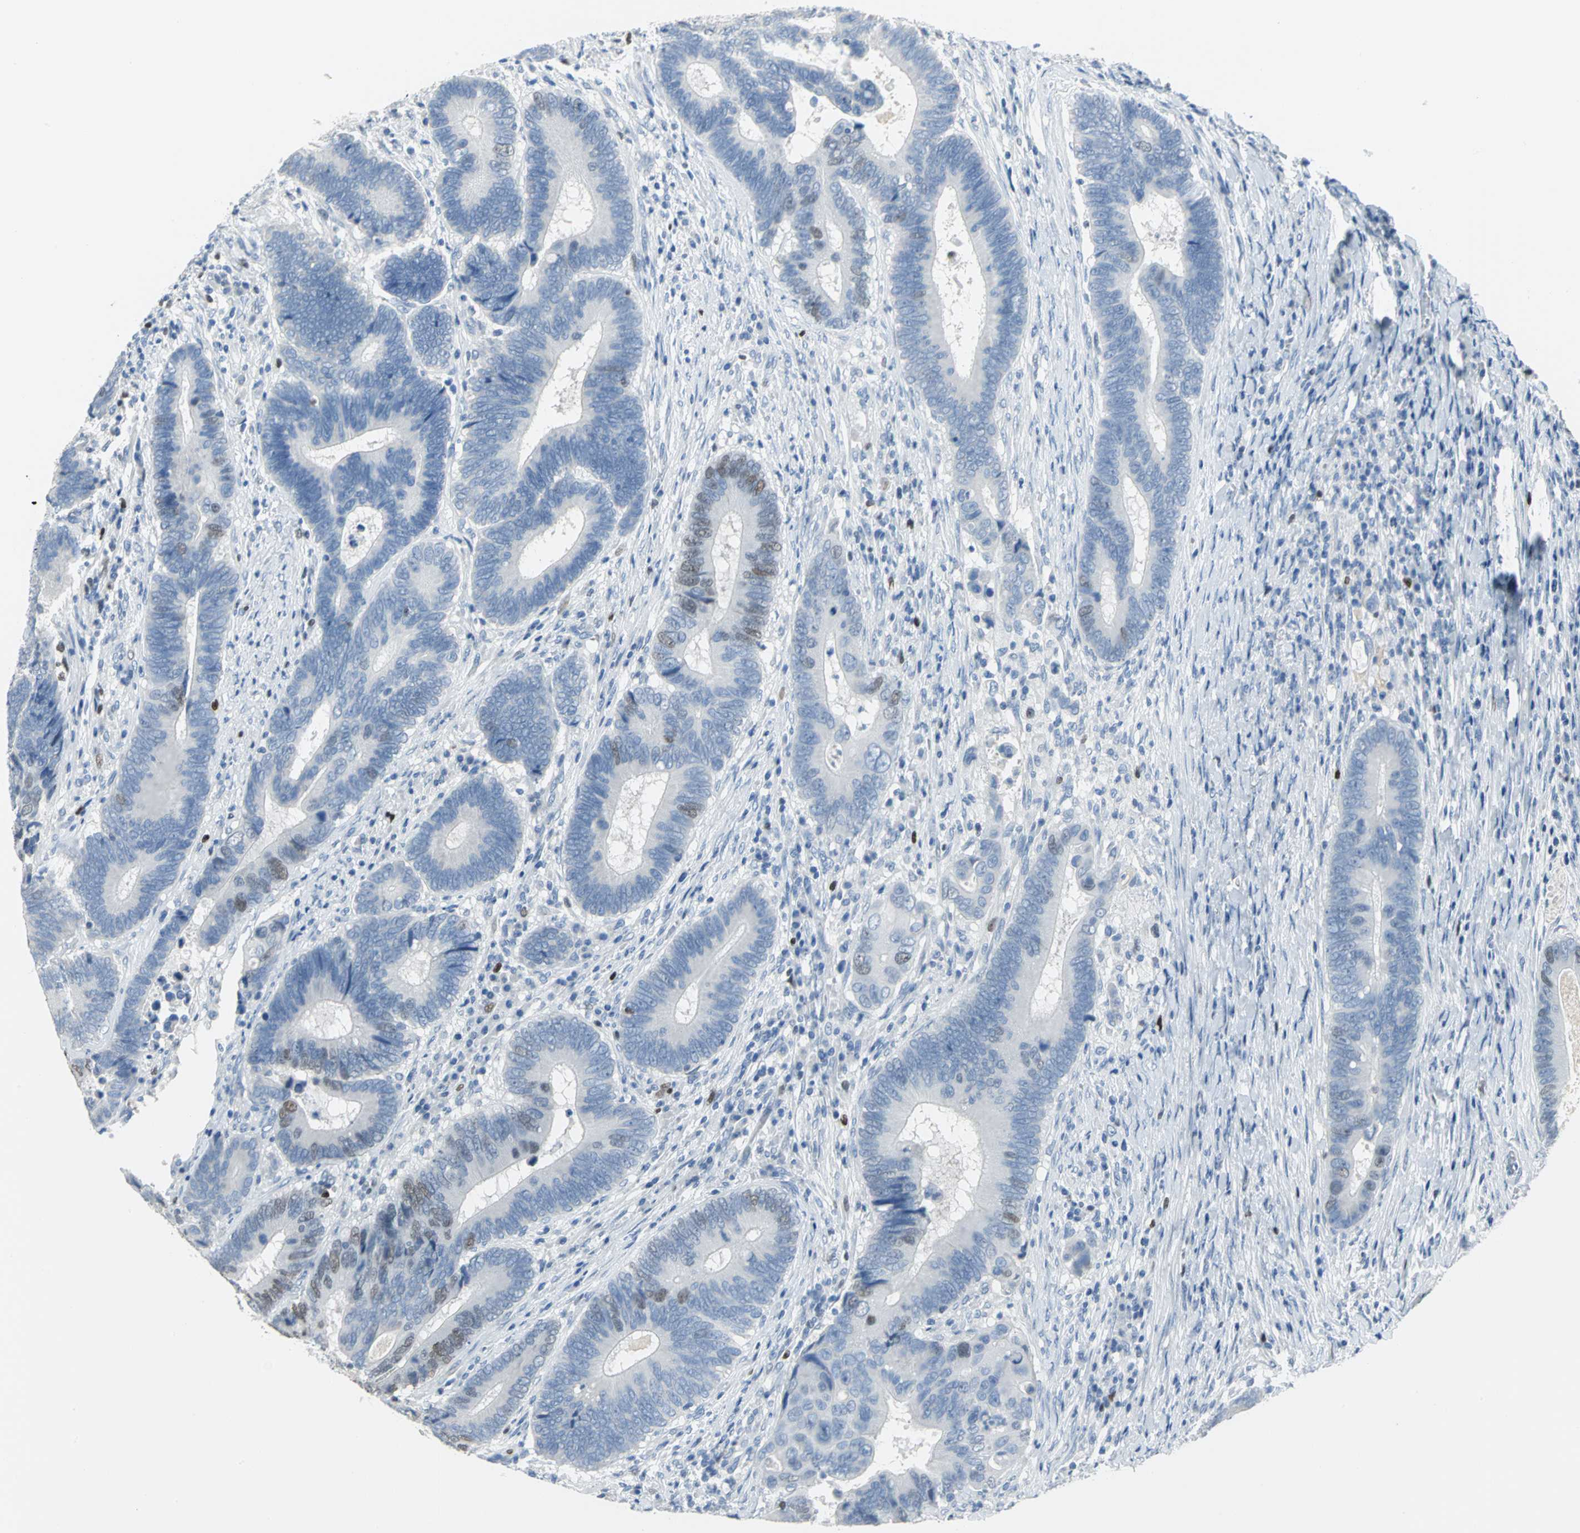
{"staining": {"intensity": "moderate", "quantity": "<25%", "location": "nuclear"}, "tissue": "colorectal cancer", "cell_type": "Tumor cells", "image_type": "cancer", "snomed": [{"axis": "morphology", "description": "Adenocarcinoma, NOS"}, {"axis": "topography", "description": "Colon"}], "caption": "Immunohistochemical staining of adenocarcinoma (colorectal) reveals moderate nuclear protein expression in approximately <25% of tumor cells.", "gene": "MCM3", "patient": {"sex": "female", "age": 78}}